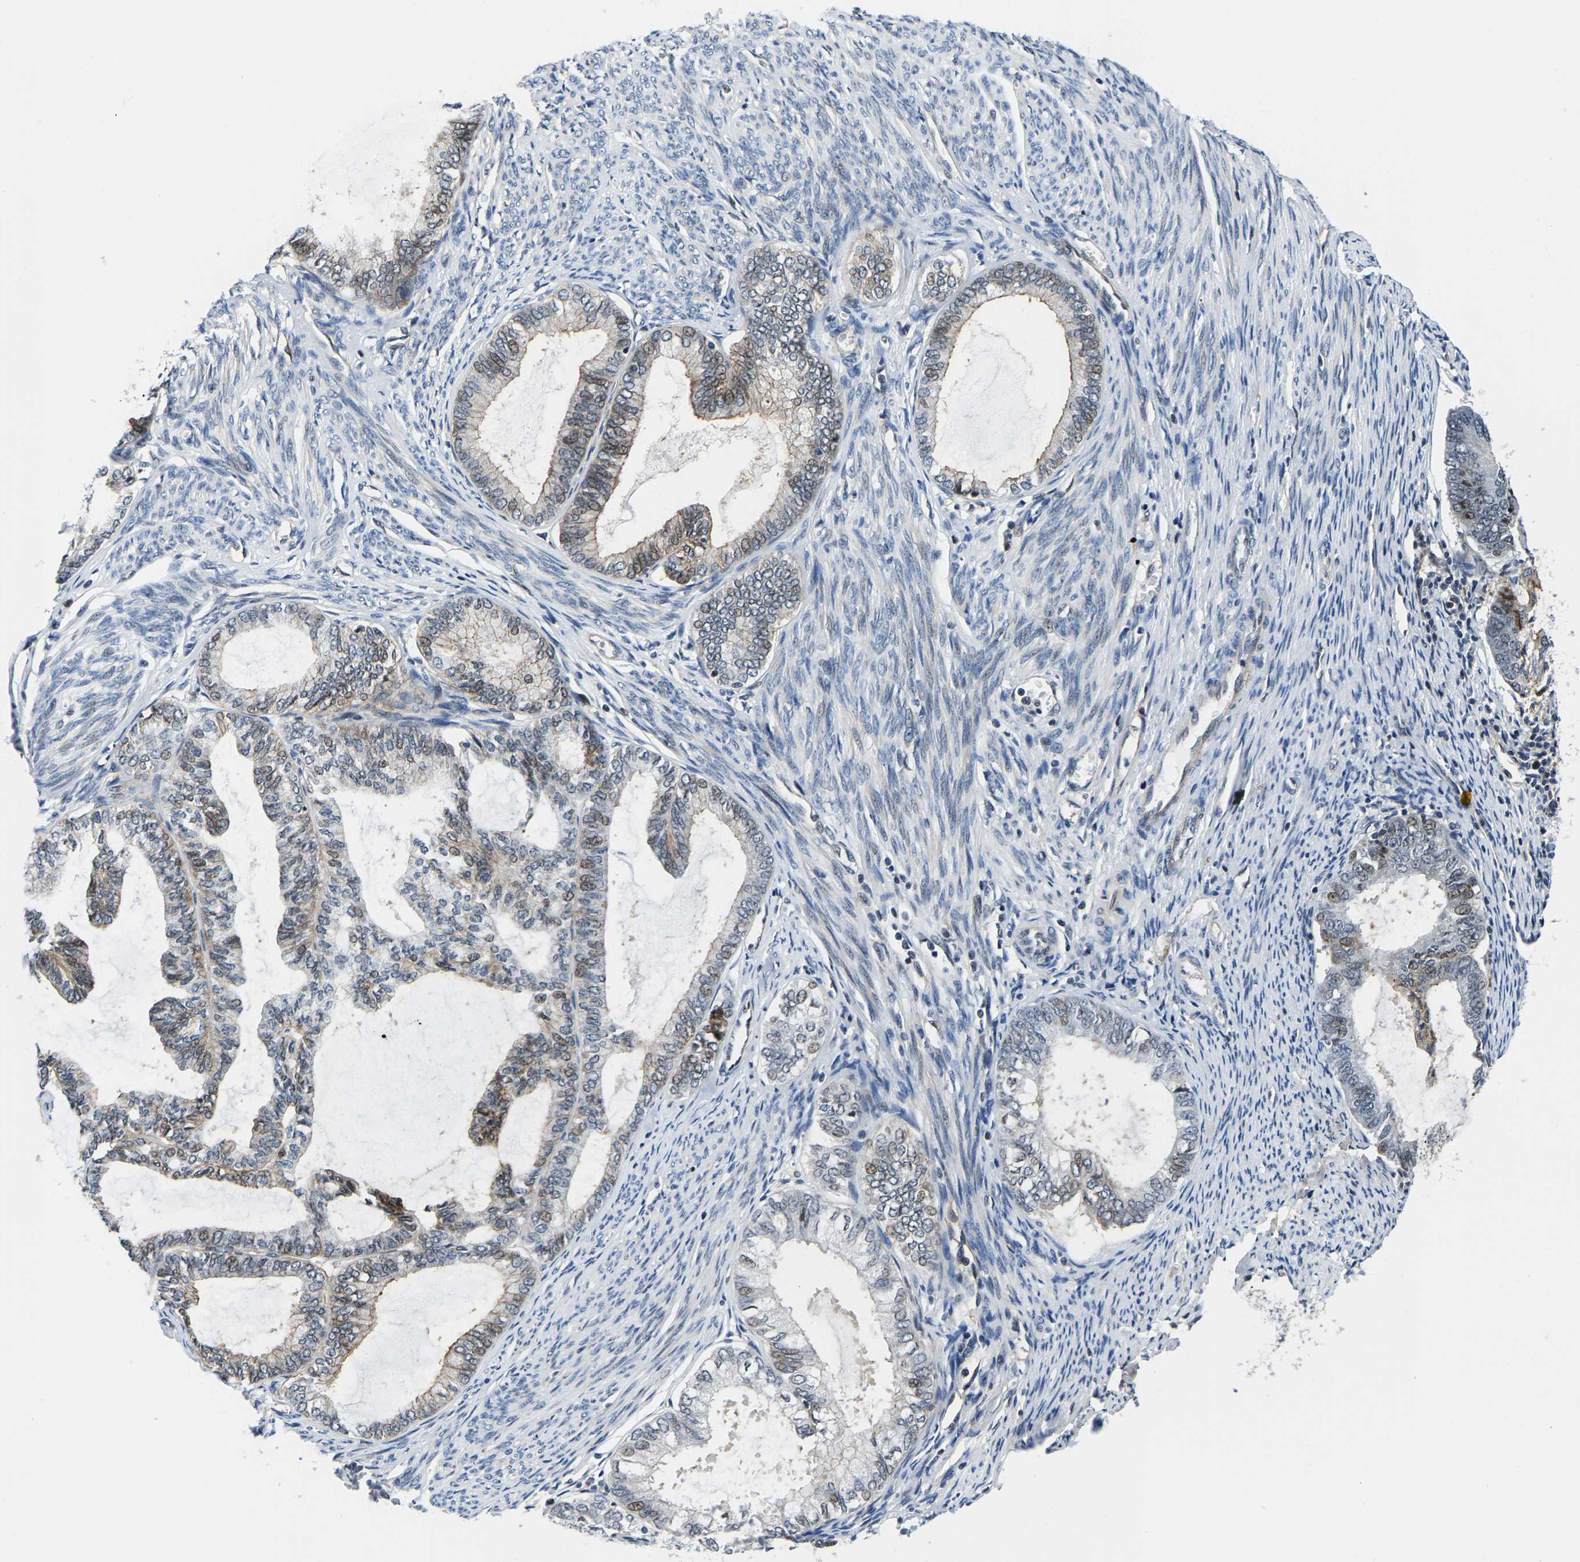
{"staining": {"intensity": "moderate", "quantity": "<25%", "location": "cytoplasmic/membranous"}, "tissue": "endometrial cancer", "cell_type": "Tumor cells", "image_type": "cancer", "snomed": [{"axis": "morphology", "description": "Adenocarcinoma, NOS"}, {"axis": "topography", "description": "Endometrium"}], "caption": "A micrograph showing moderate cytoplasmic/membranous staining in approximately <25% of tumor cells in endometrial cancer, as visualized by brown immunohistochemical staining.", "gene": "GTPBP10", "patient": {"sex": "female", "age": 86}}